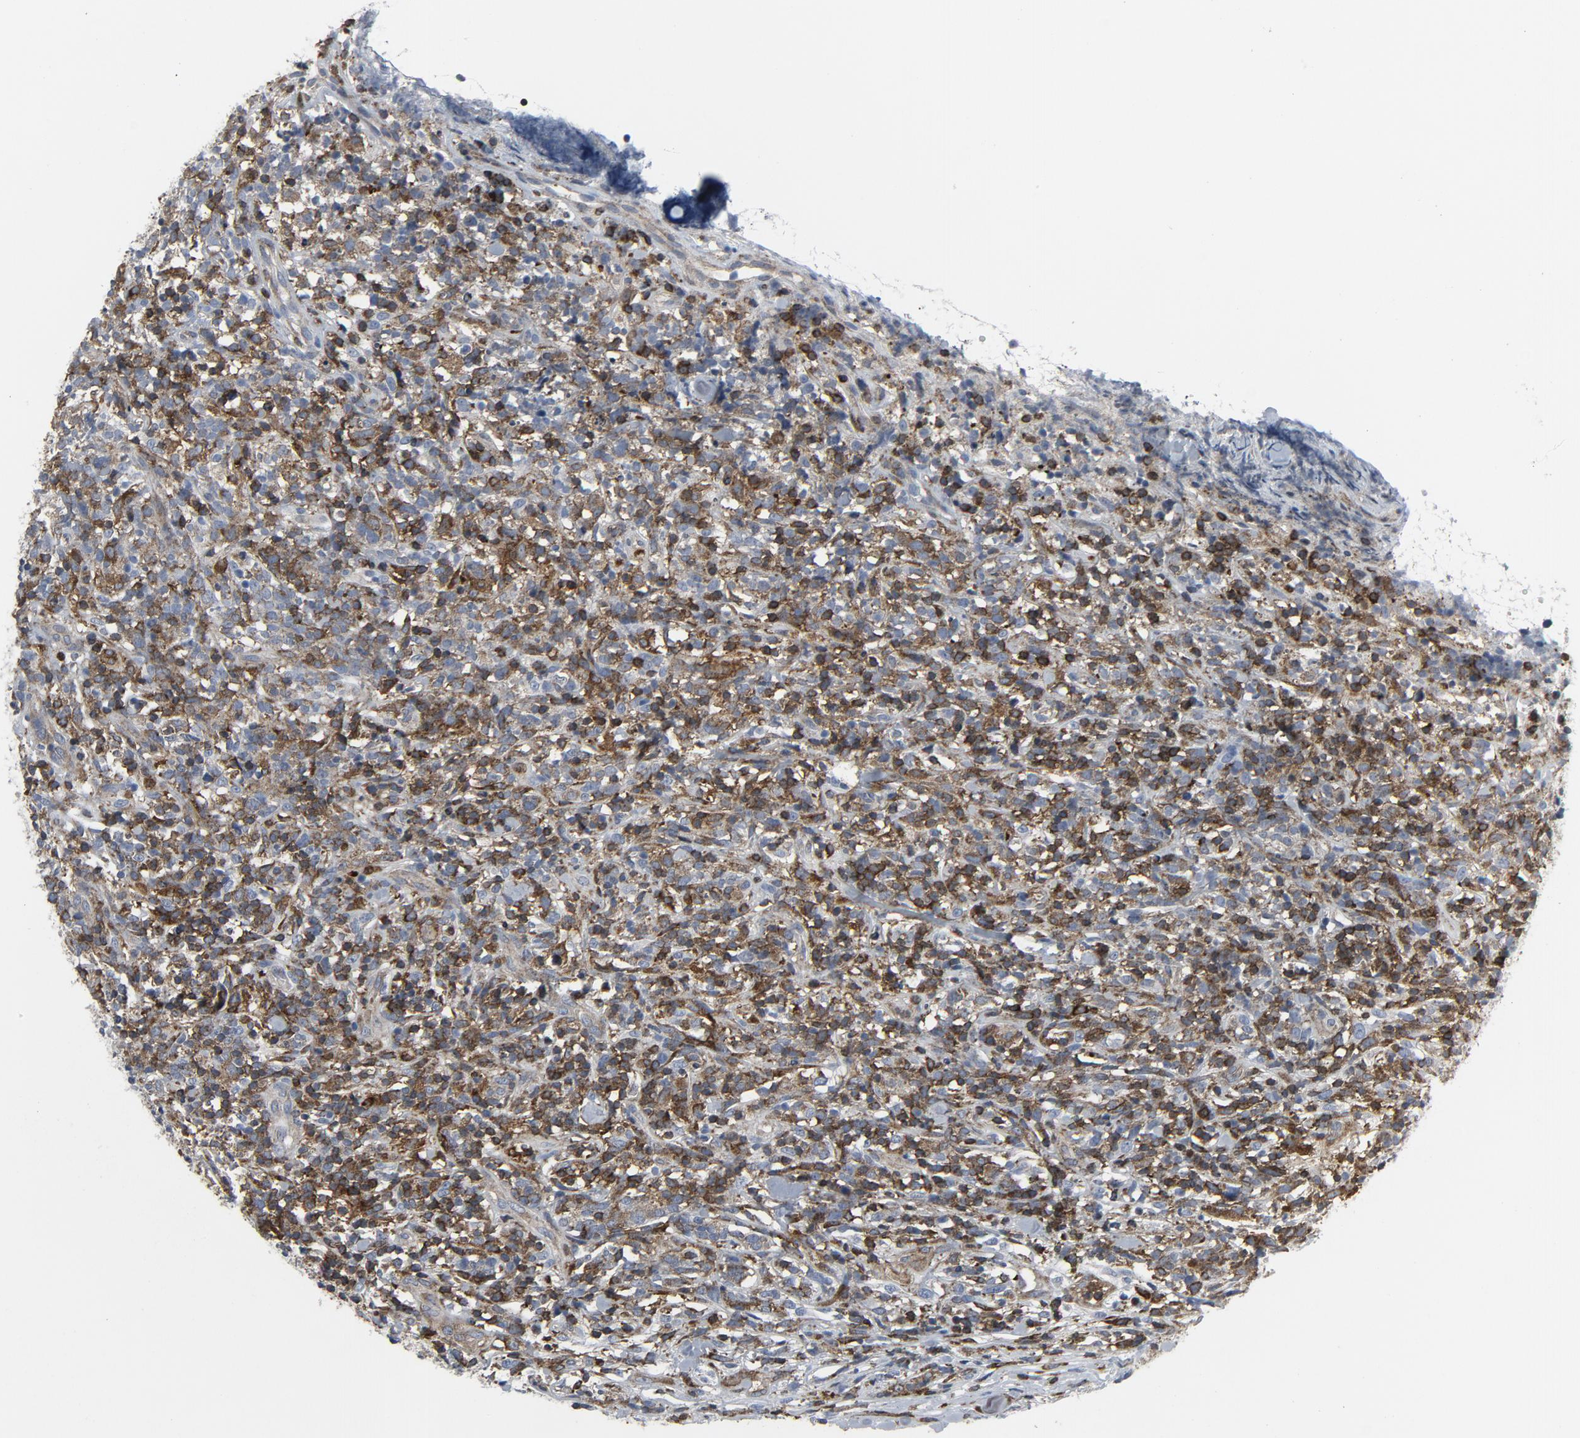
{"staining": {"intensity": "strong", "quantity": "25%-75%", "location": "cytoplasmic/membranous"}, "tissue": "lymphoma", "cell_type": "Tumor cells", "image_type": "cancer", "snomed": [{"axis": "morphology", "description": "Malignant lymphoma, non-Hodgkin's type, High grade"}, {"axis": "topography", "description": "Lymph node"}], "caption": "Brown immunohistochemical staining in human high-grade malignant lymphoma, non-Hodgkin's type displays strong cytoplasmic/membranous staining in approximately 25%-75% of tumor cells.", "gene": "LCP2", "patient": {"sex": "female", "age": 73}}